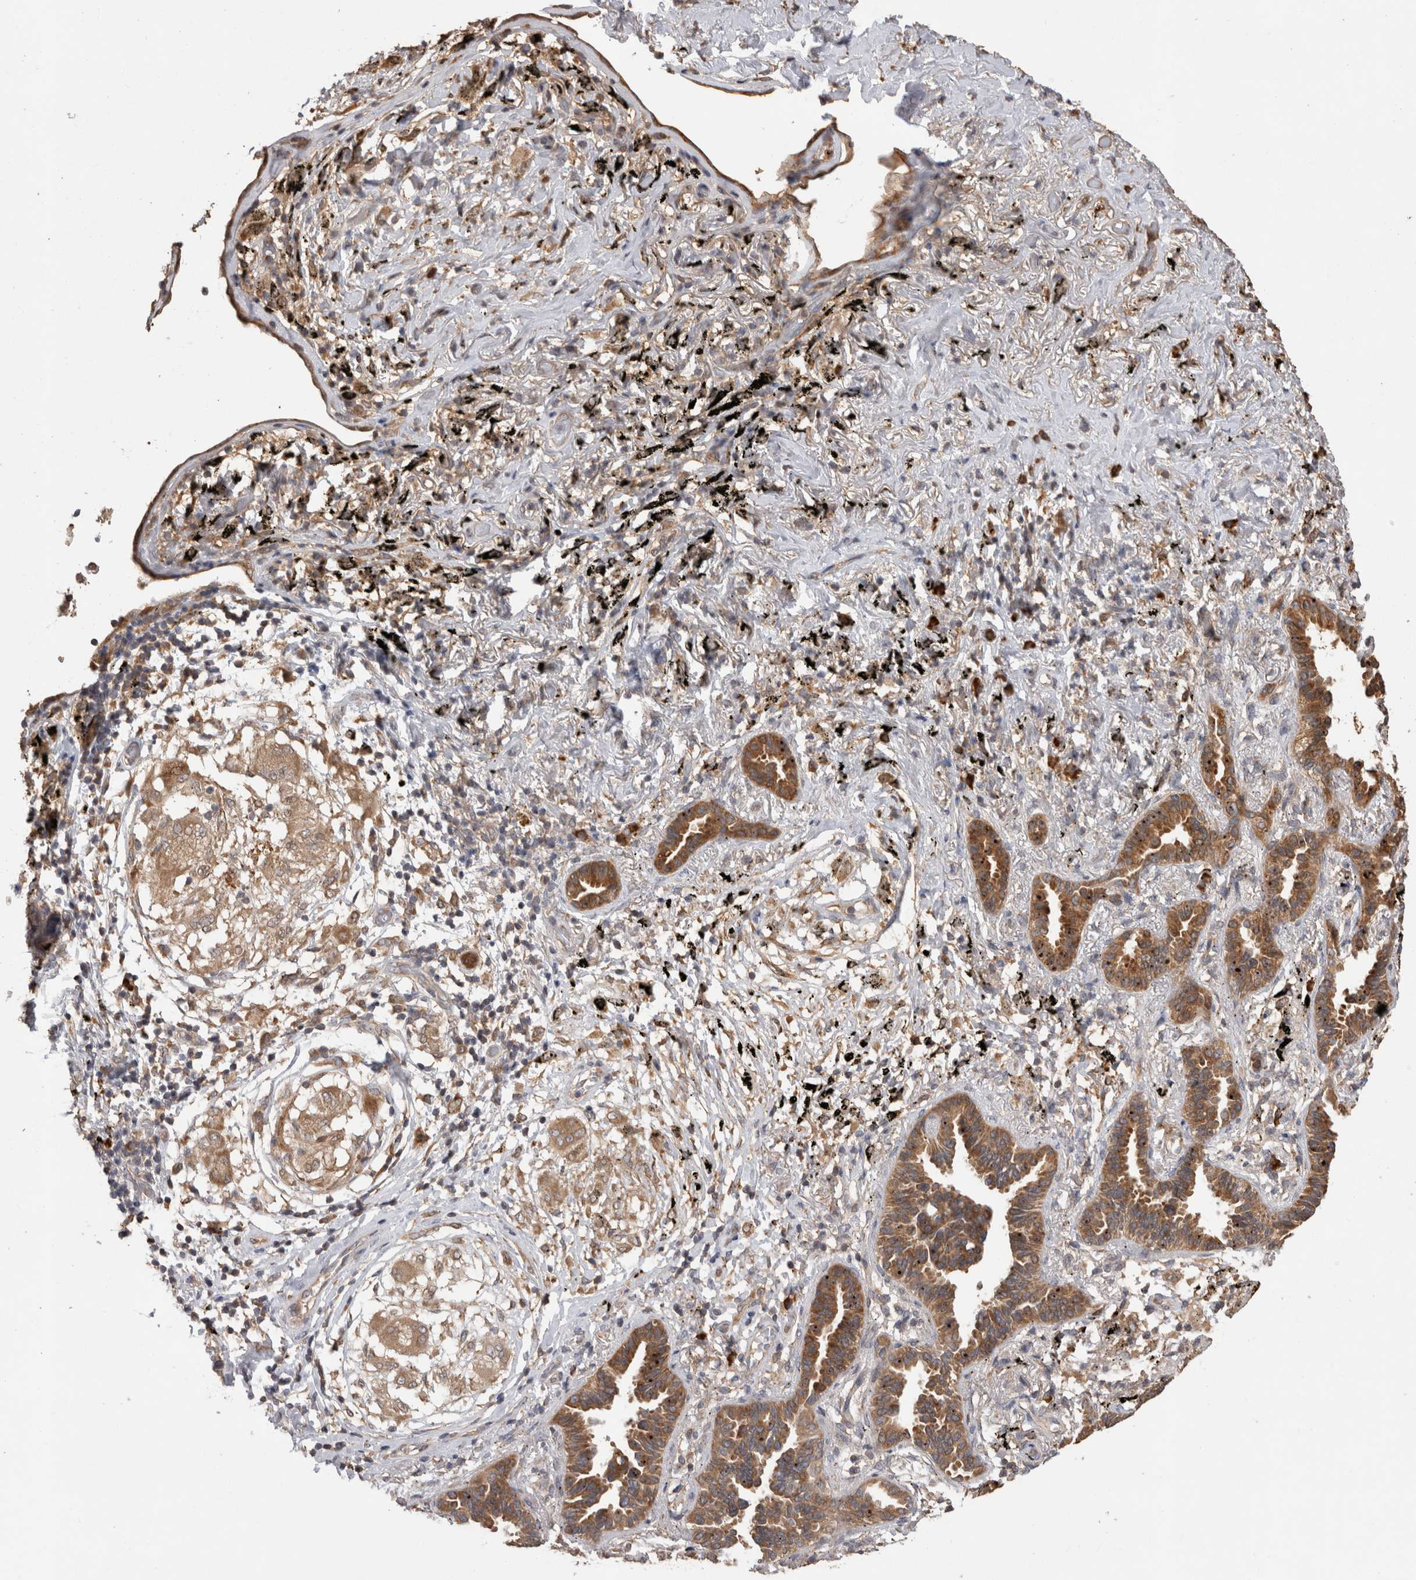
{"staining": {"intensity": "moderate", "quantity": ">75%", "location": "cytoplasmic/membranous"}, "tissue": "lung cancer", "cell_type": "Tumor cells", "image_type": "cancer", "snomed": [{"axis": "morphology", "description": "Adenocarcinoma, NOS"}, {"axis": "topography", "description": "Lung"}], "caption": "IHC image of neoplastic tissue: adenocarcinoma (lung) stained using immunohistochemistry displays medium levels of moderate protein expression localized specifically in the cytoplasmic/membranous of tumor cells, appearing as a cytoplasmic/membranous brown color.", "gene": "TBCE", "patient": {"sex": "male", "age": 59}}